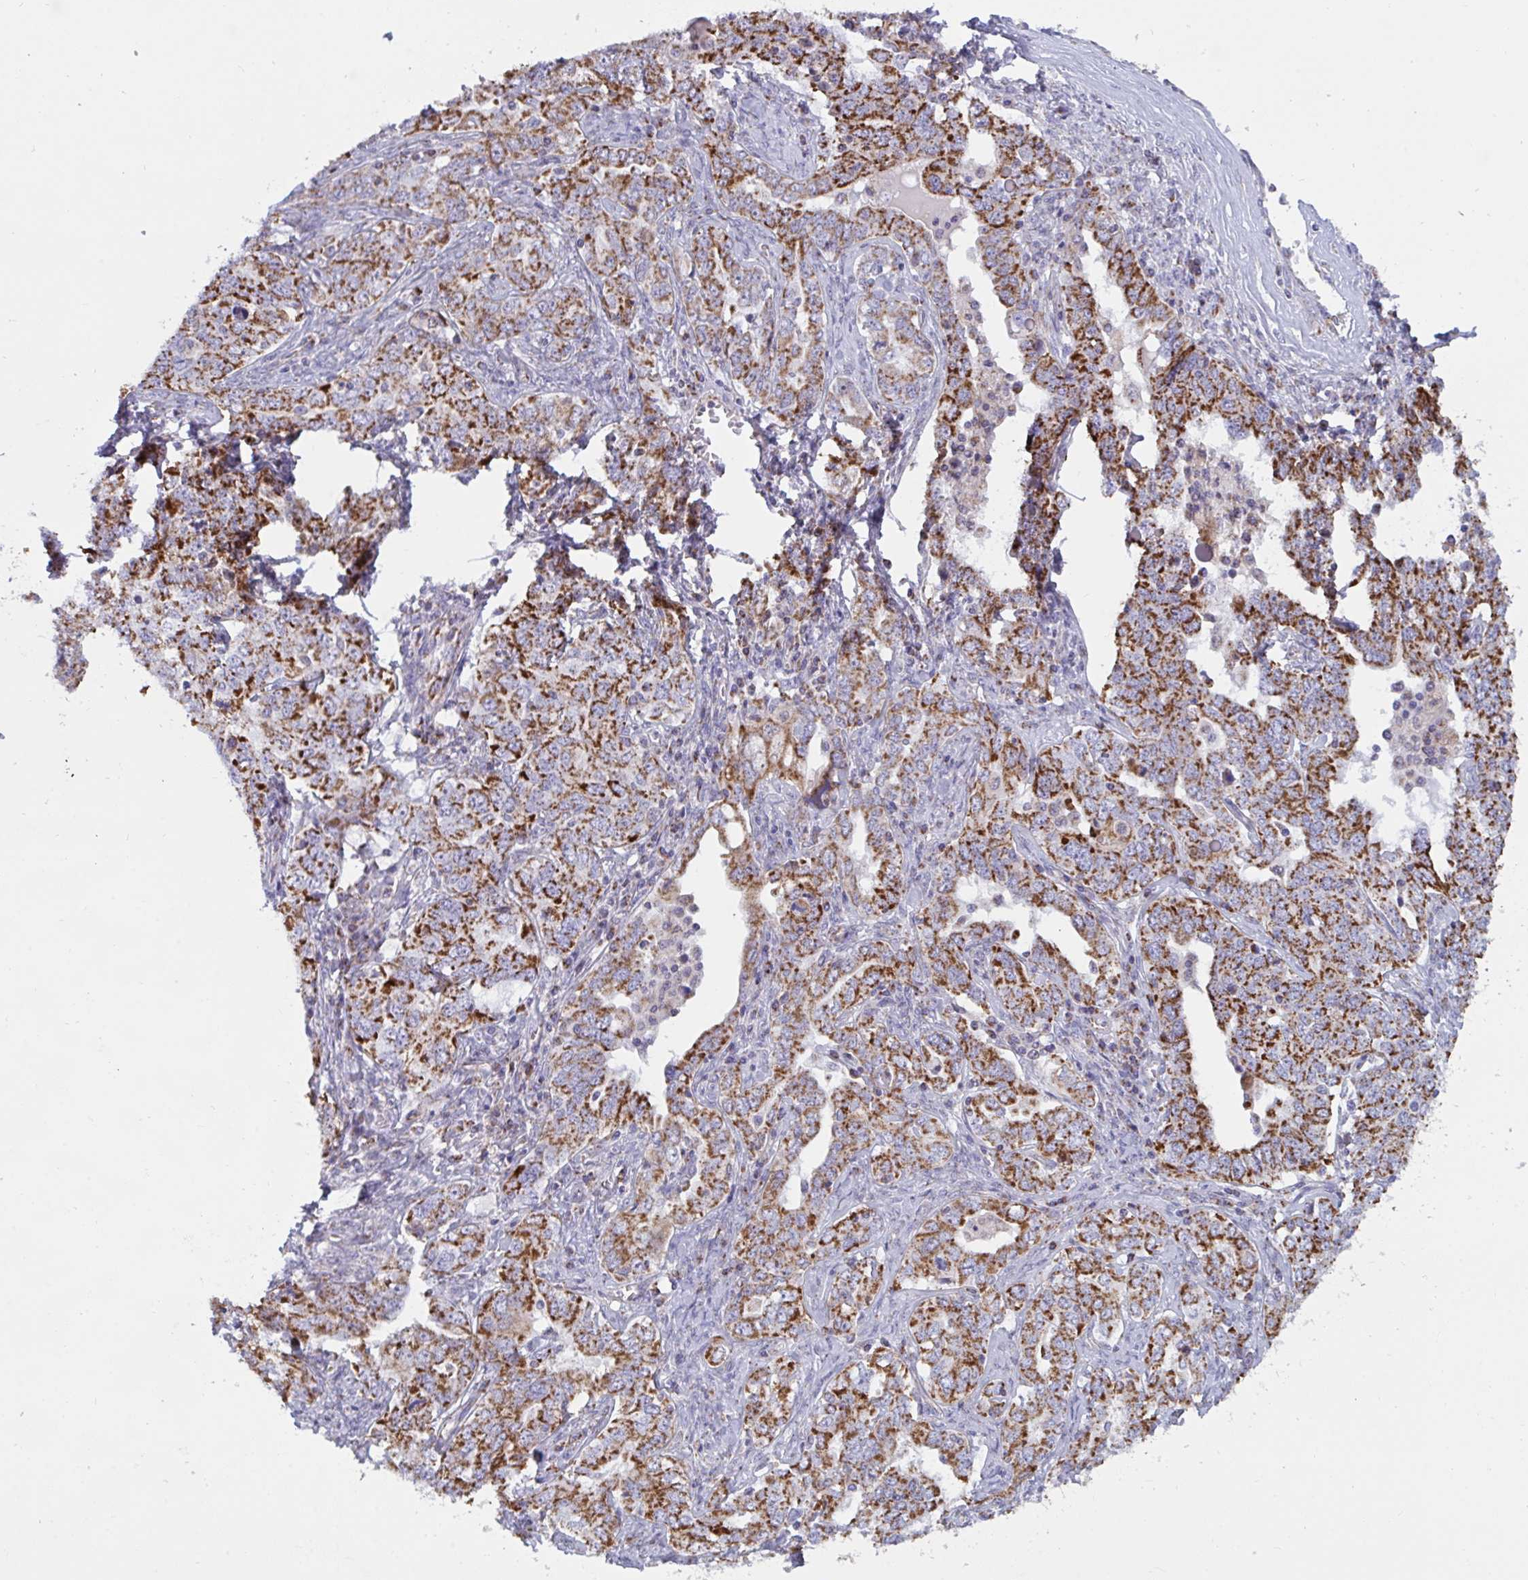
{"staining": {"intensity": "strong", "quantity": ">75%", "location": "cytoplasmic/membranous"}, "tissue": "ovarian cancer", "cell_type": "Tumor cells", "image_type": "cancer", "snomed": [{"axis": "morphology", "description": "Carcinoma, endometroid"}, {"axis": "topography", "description": "Ovary"}], "caption": "IHC staining of ovarian endometroid carcinoma, which demonstrates high levels of strong cytoplasmic/membranous expression in approximately >75% of tumor cells indicating strong cytoplasmic/membranous protein expression. The staining was performed using DAB (brown) for protein detection and nuclei were counterstained in hematoxylin (blue).", "gene": "BCAT2", "patient": {"sex": "female", "age": 62}}